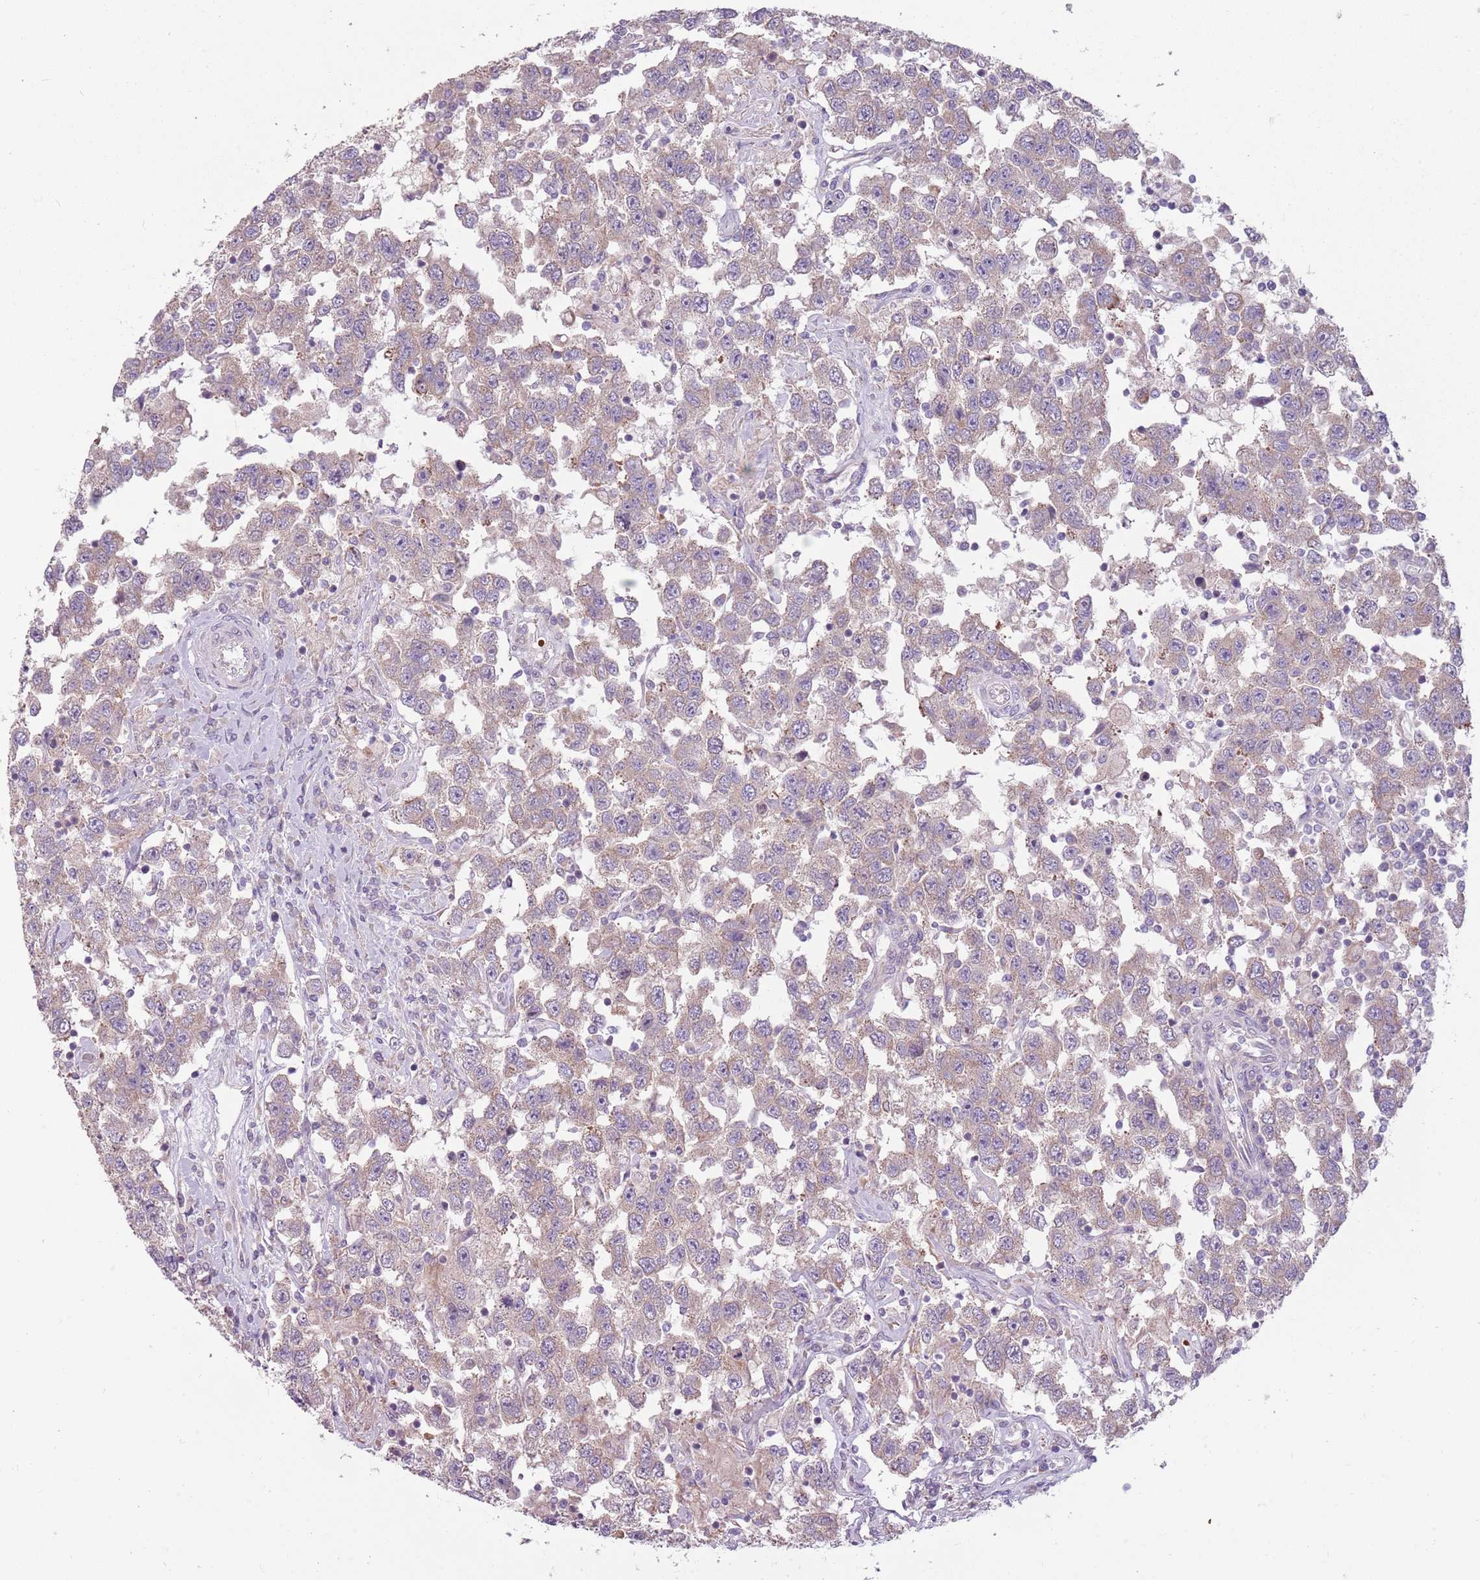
{"staining": {"intensity": "weak", "quantity": "<25%", "location": "cytoplasmic/membranous"}, "tissue": "testis cancer", "cell_type": "Tumor cells", "image_type": "cancer", "snomed": [{"axis": "morphology", "description": "Seminoma, NOS"}, {"axis": "topography", "description": "Testis"}], "caption": "Immunohistochemistry (IHC) image of neoplastic tissue: human testis seminoma stained with DAB (3,3'-diaminobenzidine) displays no significant protein positivity in tumor cells.", "gene": "HSPA14", "patient": {"sex": "male", "age": 41}}